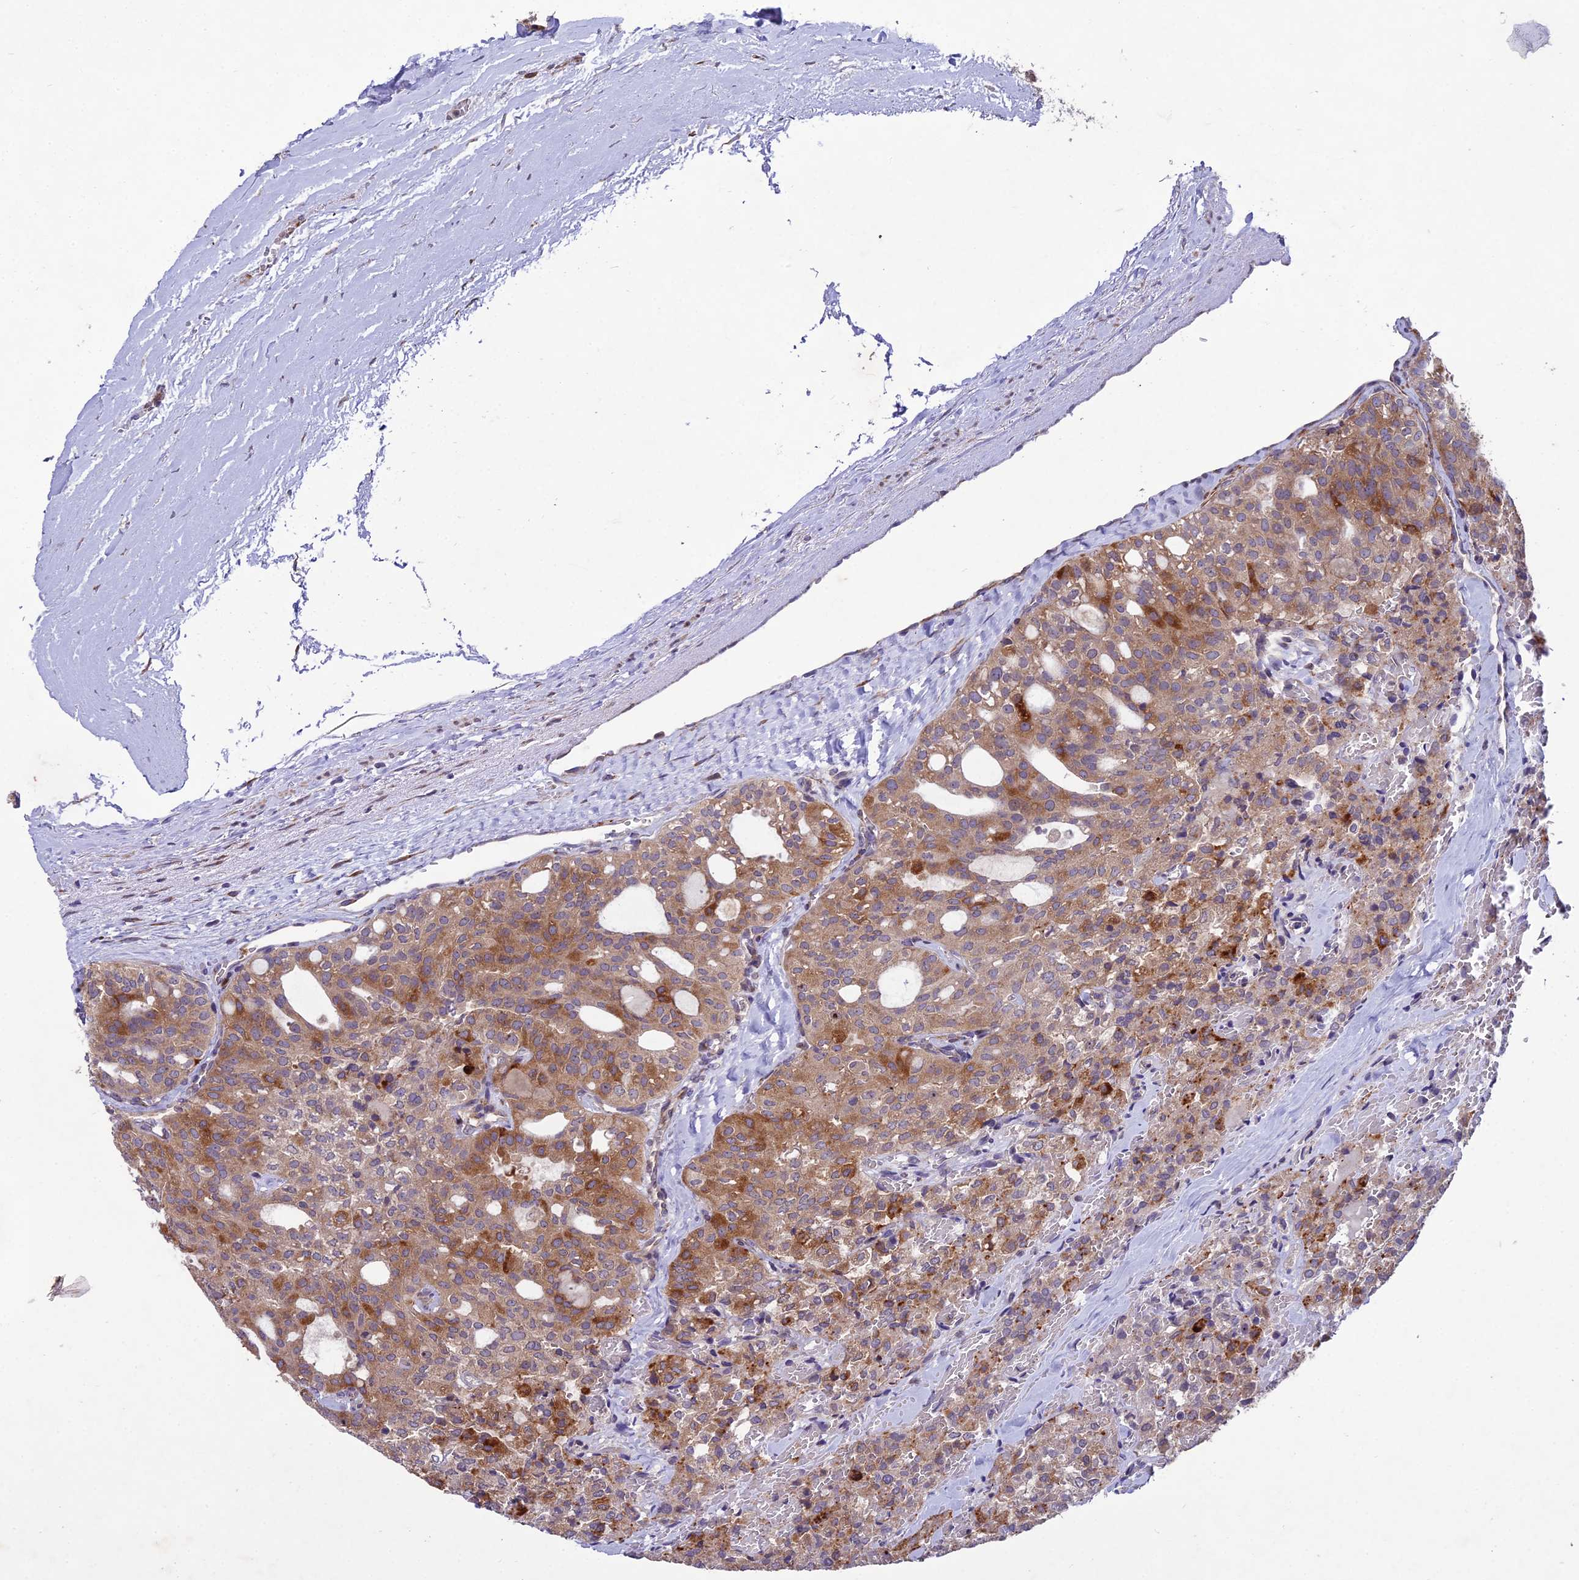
{"staining": {"intensity": "moderate", "quantity": ">75%", "location": "cytoplasmic/membranous"}, "tissue": "thyroid cancer", "cell_type": "Tumor cells", "image_type": "cancer", "snomed": [{"axis": "morphology", "description": "Follicular adenoma carcinoma, NOS"}, {"axis": "topography", "description": "Thyroid gland"}], "caption": "Thyroid follicular adenoma carcinoma was stained to show a protein in brown. There is medium levels of moderate cytoplasmic/membranous expression in approximately >75% of tumor cells.", "gene": "CENPL", "patient": {"sex": "male", "age": 75}}